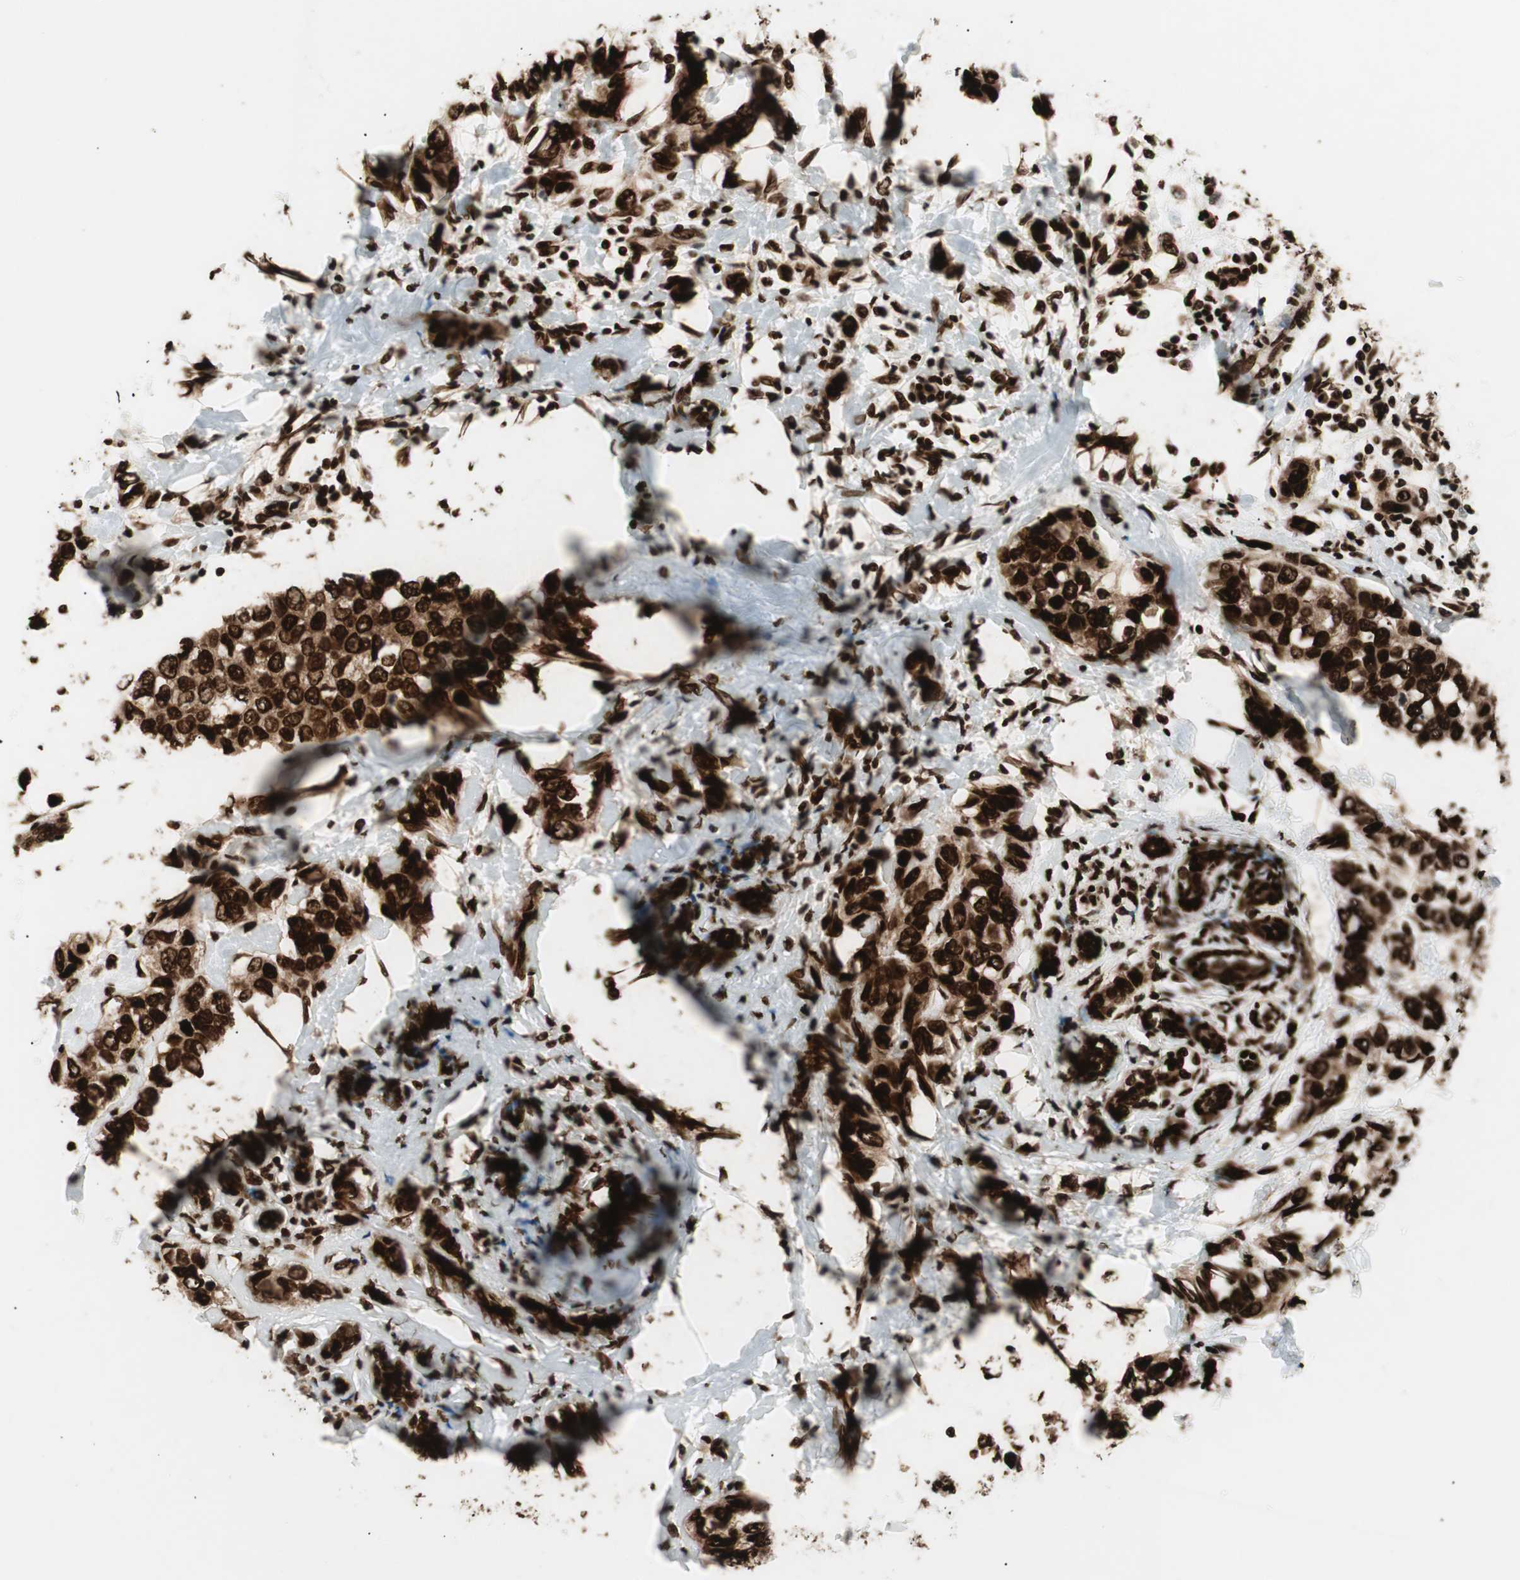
{"staining": {"intensity": "strong", "quantity": ">75%", "location": "nuclear"}, "tissue": "breast cancer", "cell_type": "Tumor cells", "image_type": "cancer", "snomed": [{"axis": "morphology", "description": "Duct carcinoma"}, {"axis": "topography", "description": "Breast"}], "caption": "The immunohistochemical stain labels strong nuclear expression in tumor cells of invasive ductal carcinoma (breast) tissue.", "gene": "EWSR1", "patient": {"sex": "female", "age": 50}}